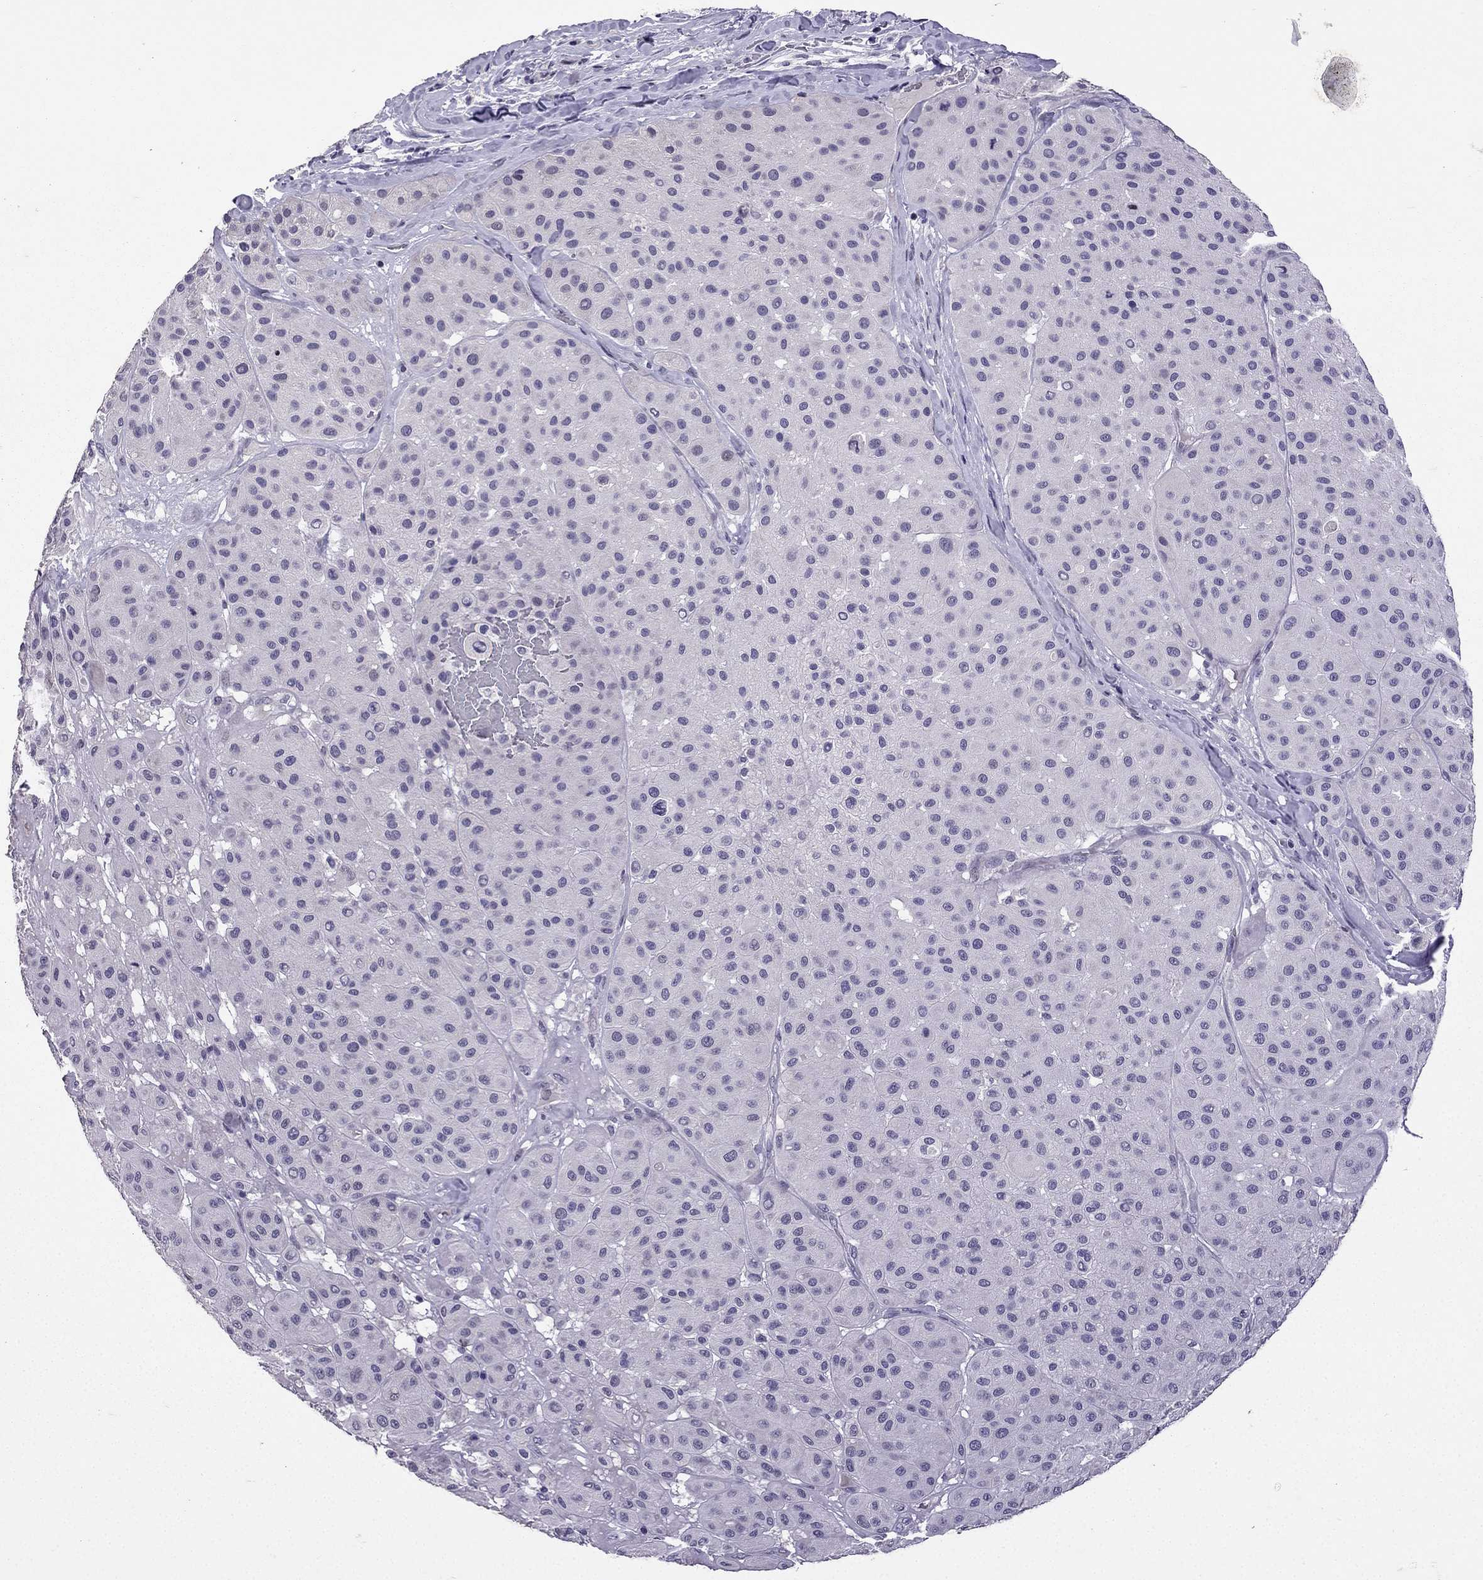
{"staining": {"intensity": "negative", "quantity": "none", "location": "none"}, "tissue": "melanoma", "cell_type": "Tumor cells", "image_type": "cancer", "snomed": [{"axis": "morphology", "description": "Malignant melanoma, Metastatic site"}, {"axis": "topography", "description": "Smooth muscle"}], "caption": "This is an immunohistochemistry (IHC) micrograph of human malignant melanoma (metastatic site). There is no expression in tumor cells.", "gene": "TTN", "patient": {"sex": "male", "age": 41}}